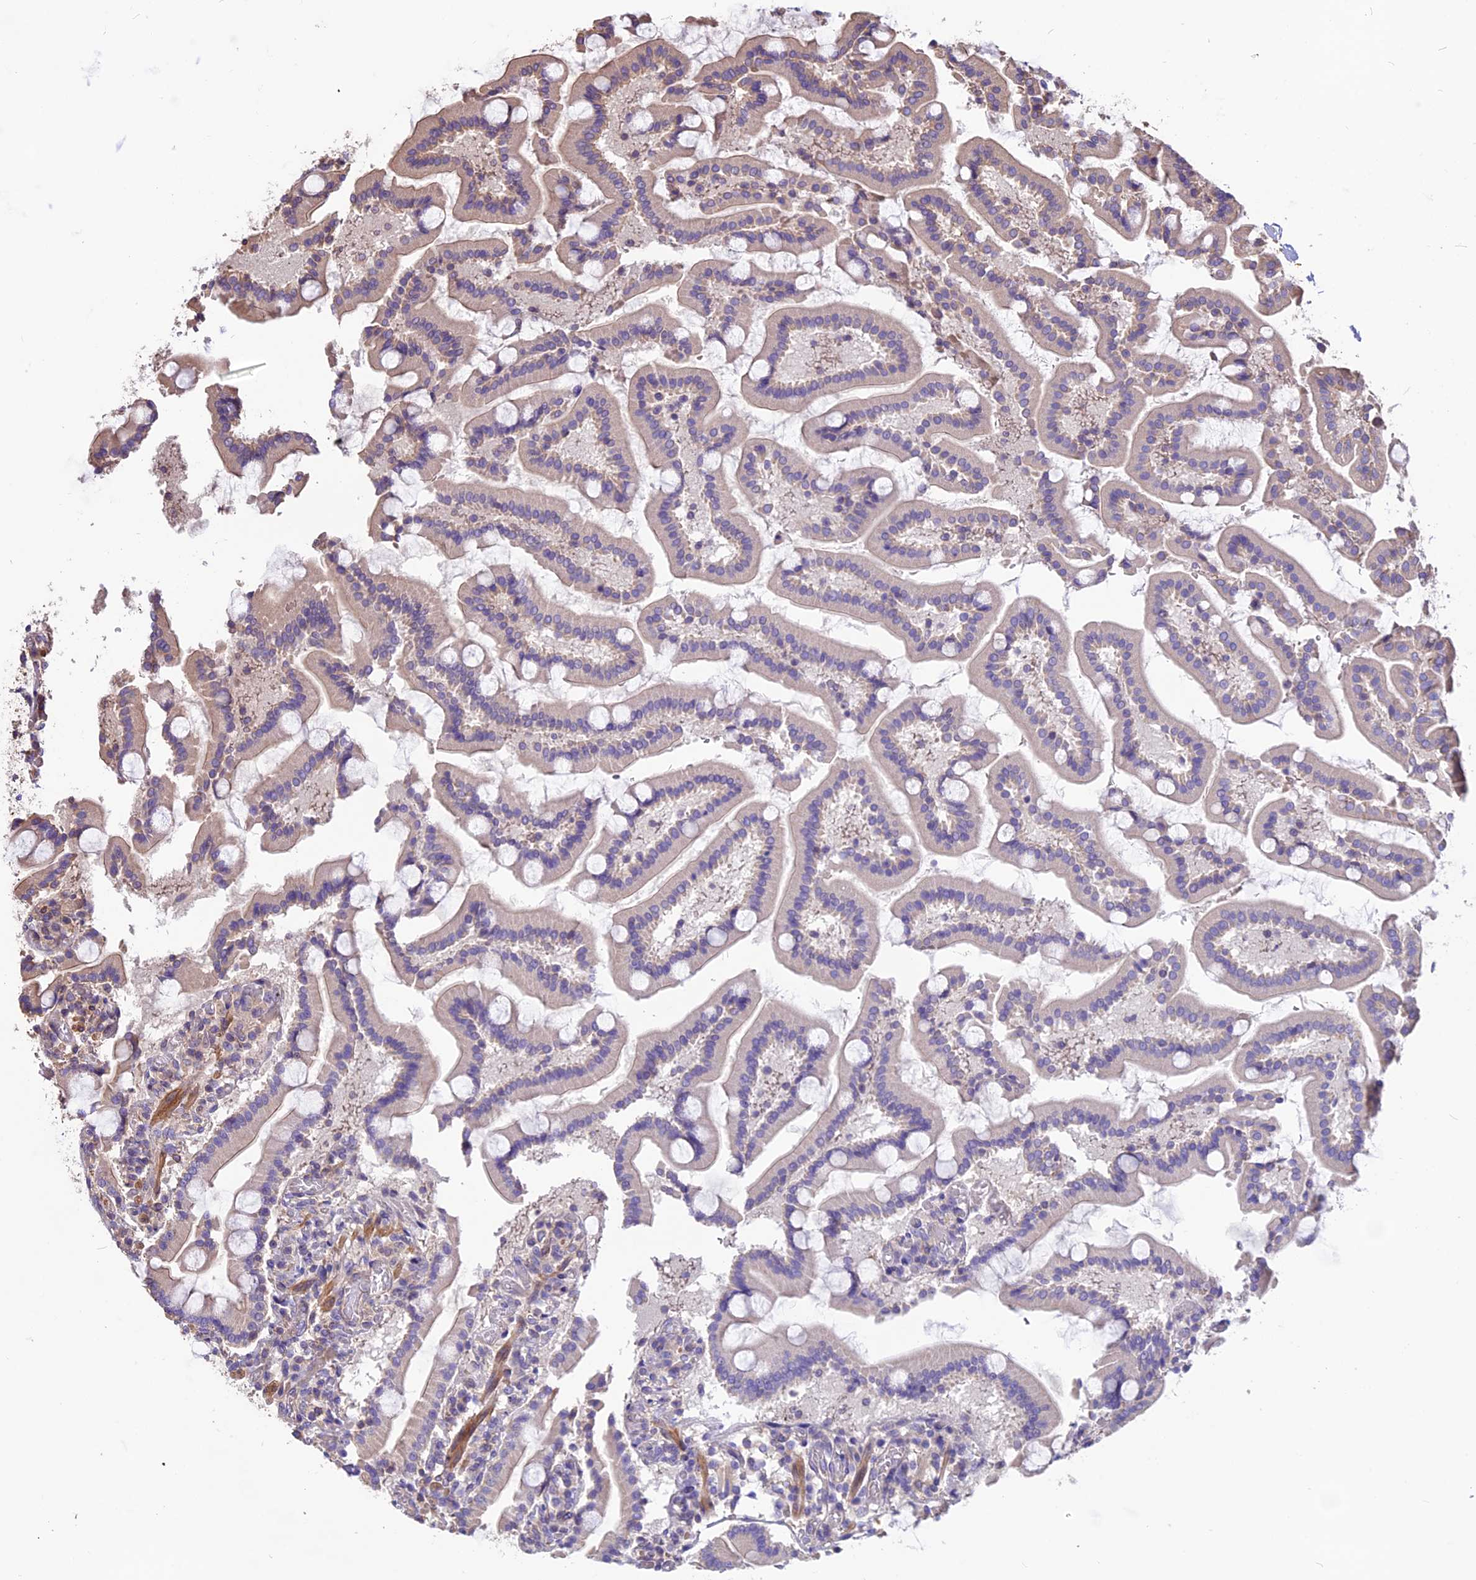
{"staining": {"intensity": "weak", "quantity": "25%-75%", "location": "cytoplasmic/membranous"}, "tissue": "duodenum", "cell_type": "Glandular cells", "image_type": "normal", "snomed": [{"axis": "morphology", "description": "Normal tissue, NOS"}, {"axis": "topography", "description": "Duodenum"}], "caption": "Brown immunohistochemical staining in normal duodenum displays weak cytoplasmic/membranous positivity in about 25%-75% of glandular cells. Nuclei are stained in blue.", "gene": "ANO3", "patient": {"sex": "male", "age": 55}}